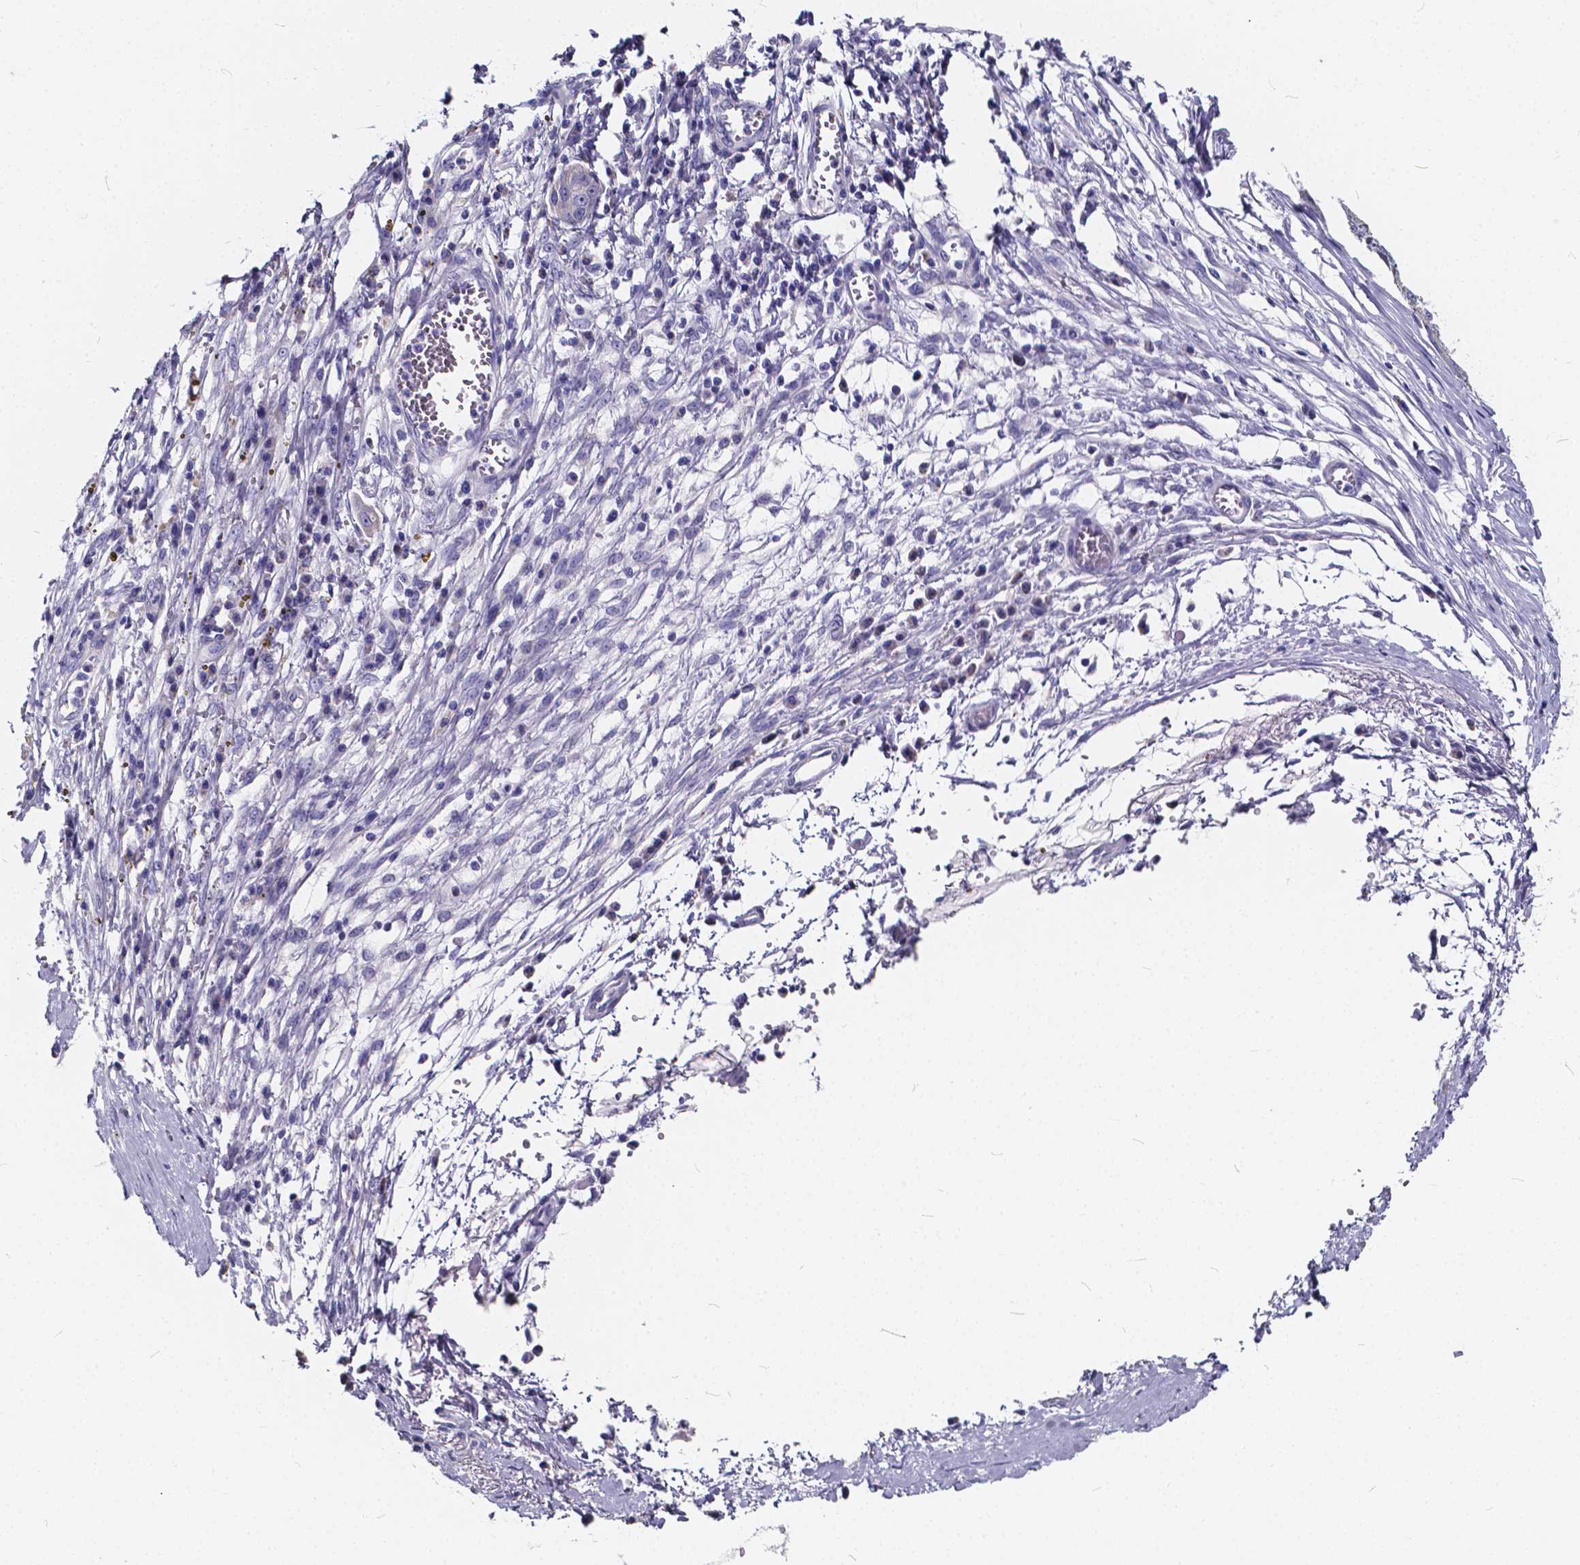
{"staining": {"intensity": "negative", "quantity": "none", "location": "none"}, "tissue": "ovarian cancer", "cell_type": "Tumor cells", "image_type": "cancer", "snomed": [{"axis": "morphology", "description": "Carcinoma, endometroid"}, {"axis": "topography", "description": "Ovary"}], "caption": "Photomicrograph shows no significant protein expression in tumor cells of ovarian cancer (endometroid carcinoma). The staining is performed using DAB brown chromogen with nuclei counter-stained in using hematoxylin.", "gene": "SPEF2", "patient": {"sex": "female", "age": 70}}